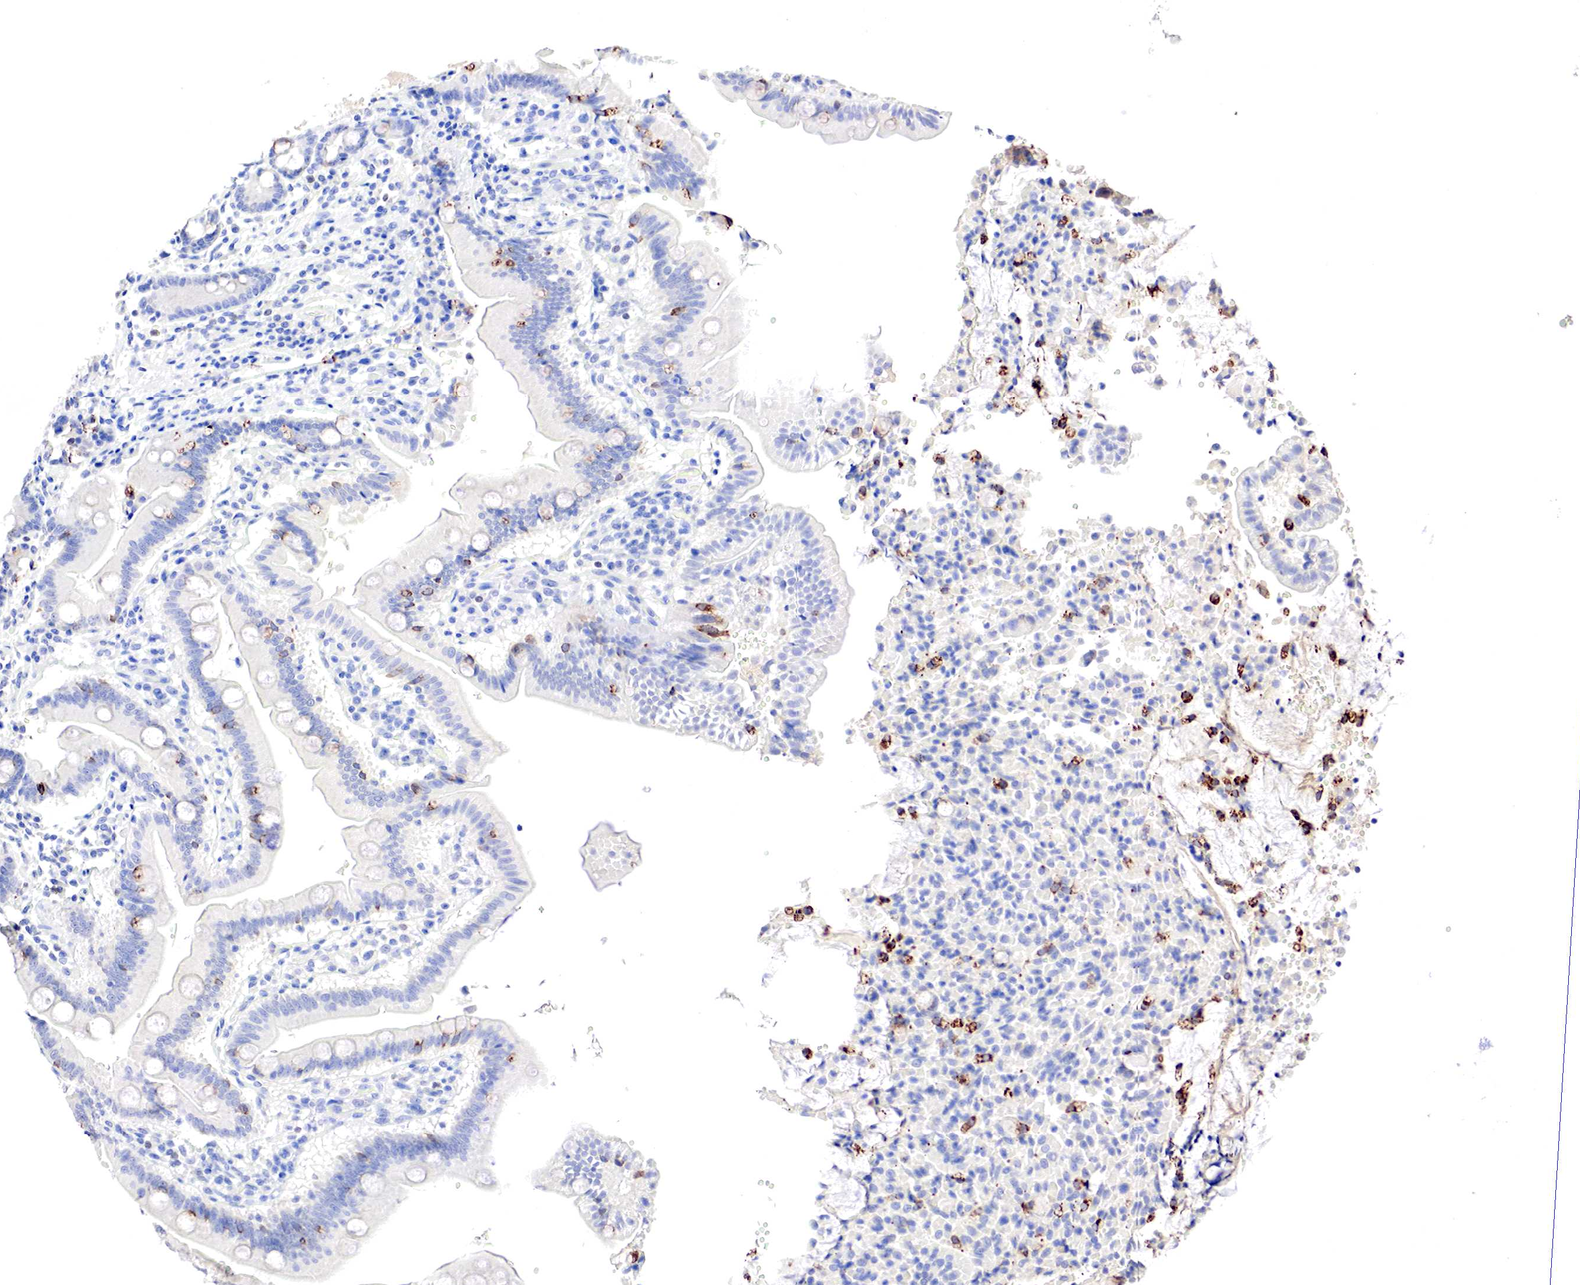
{"staining": {"intensity": "moderate", "quantity": "<25%", "location": "cytoplasmic/membranous"}, "tissue": "duodenum", "cell_type": "Glandular cells", "image_type": "normal", "snomed": [{"axis": "morphology", "description": "Normal tissue, NOS"}, {"axis": "topography", "description": "Duodenum"}], "caption": "This photomicrograph exhibits immunohistochemistry staining of benign duodenum, with low moderate cytoplasmic/membranous expression in approximately <25% of glandular cells.", "gene": "GATA1", "patient": {"sex": "female", "age": 77}}